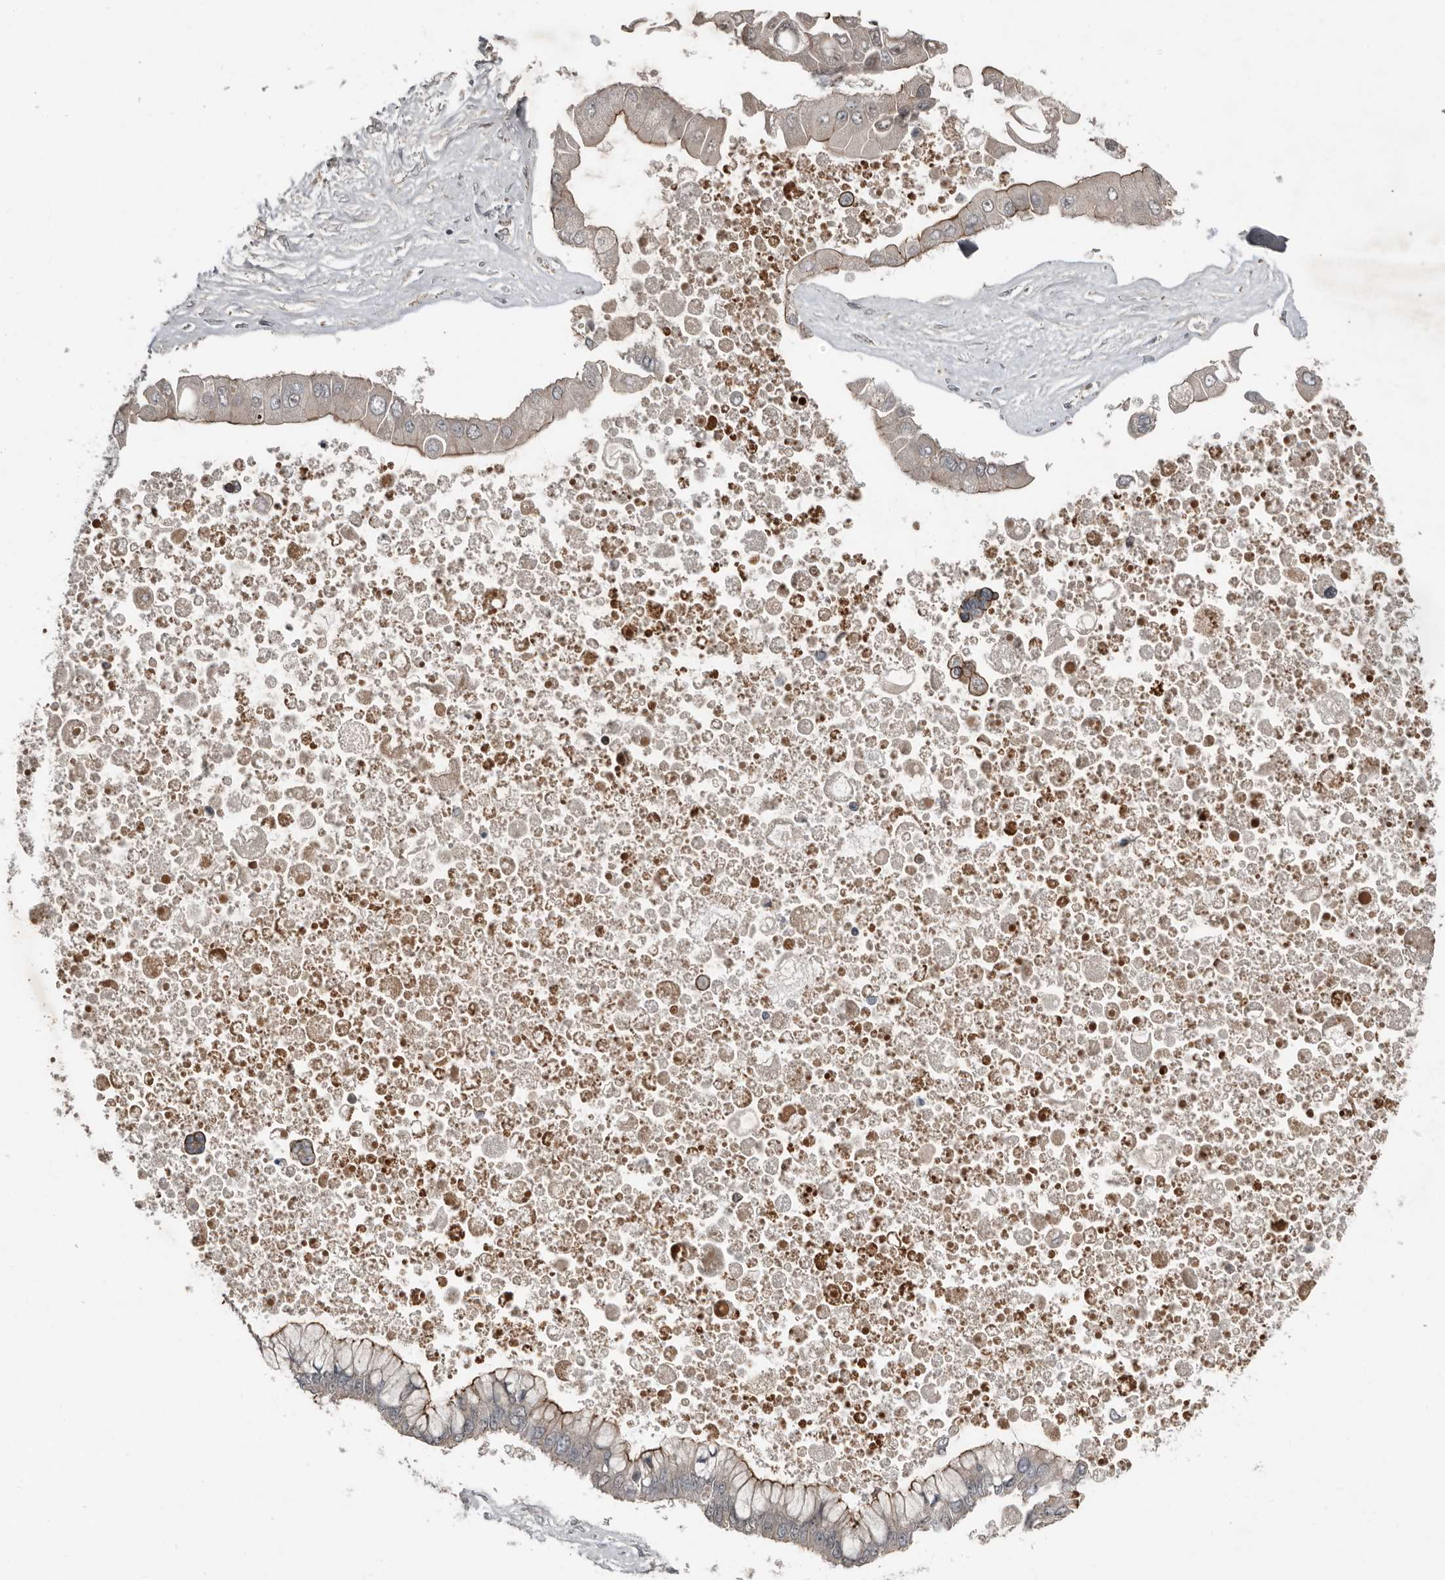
{"staining": {"intensity": "weak", "quantity": "<25%", "location": "cytoplasmic/membranous"}, "tissue": "liver cancer", "cell_type": "Tumor cells", "image_type": "cancer", "snomed": [{"axis": "morphology", "description": "Cholangiocarcinoma"}, {"axis": "topography", "description": "Liver"}], "caption": "Immunohistochemical staining of human liver cholangiocarcinoma demonstrates no significant positivity in tumor cells.", "gene": "TEAD3", "patient": {"sex": "male", "age": 50}}